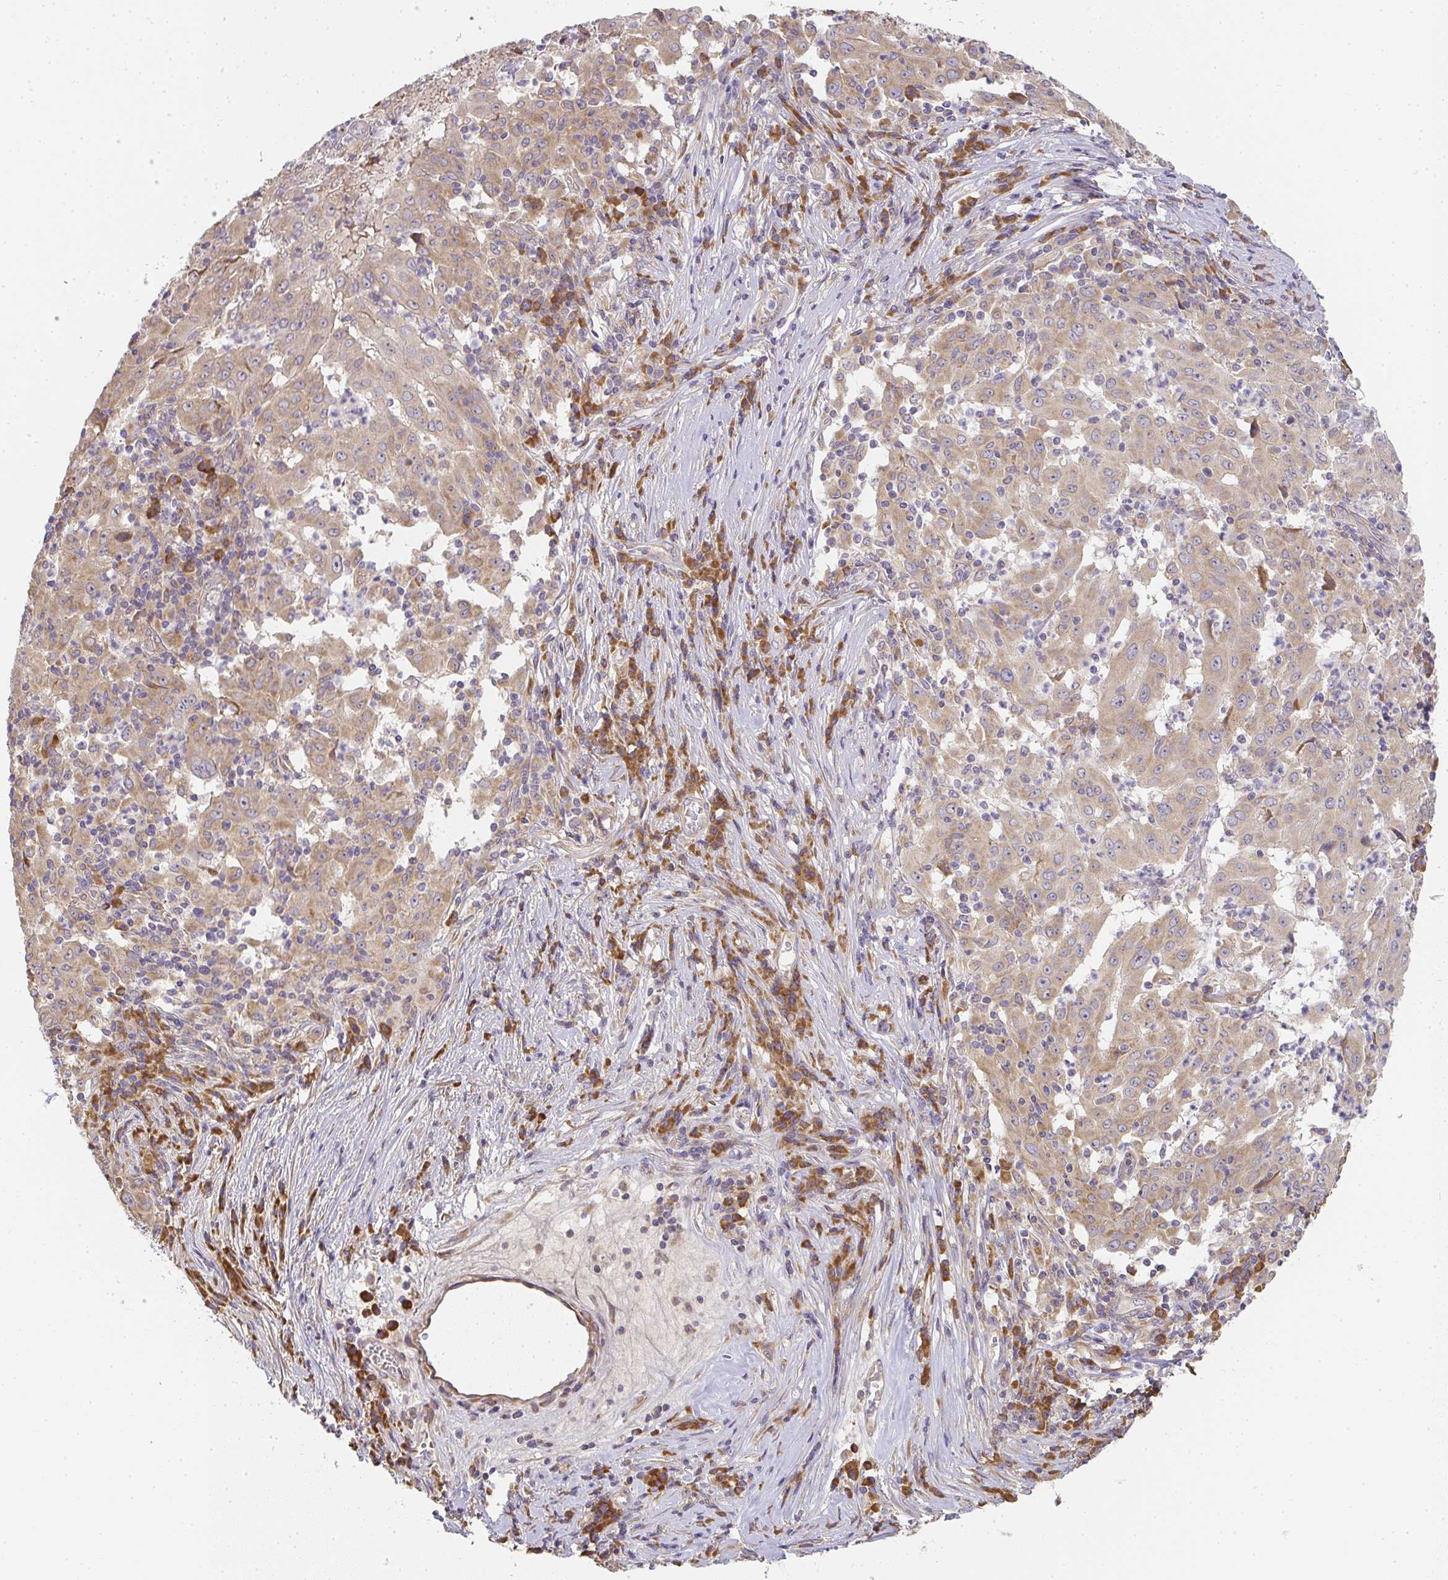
{"staining": {"intensity": "weak", "quantity": ">75%", "location": "cytoplasmic/membranous"}, "tissue": "pancreatic cancer", "cell_type": "Tumor cells", "image_type": "cancer", "snomed": [{"axis": "morphology", "description": "Adenocarcinoma, NOS"}, {"axis": "topography", "description": "Pancreas"}], "caption": "Immunohistochemistry (IHC) photomicrograph of neoplastic tissue: pancreatic cancer stained using immunohistochemistry (IHC) exhibits low levels of weak protein expression localized specifically in the cytoplasmic/membranous of tumor cells, appearing as a cytoplasmic/membranous brown color.", "gene": "SLC35B3", "patient": {"sex": "male", "age": 63}}